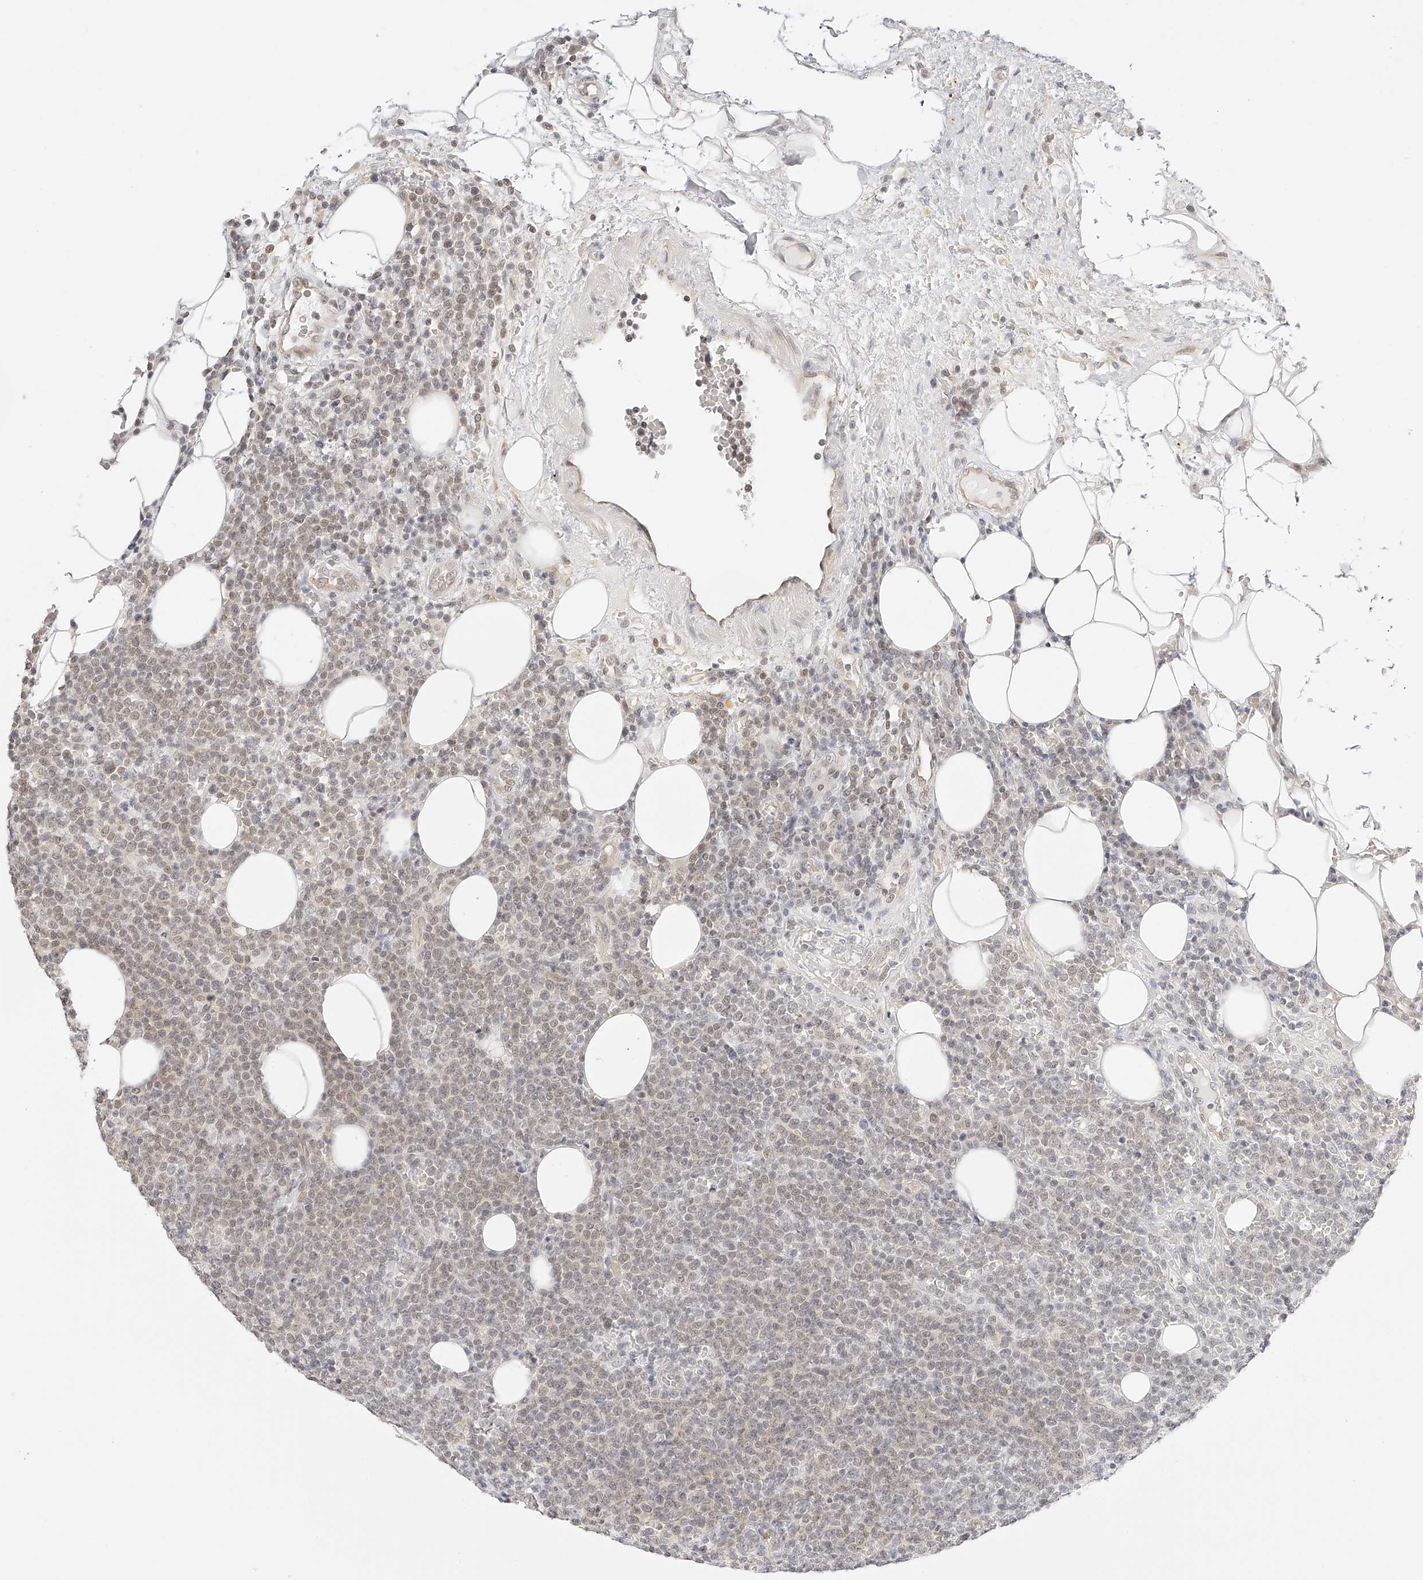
{"staining": {"intensity": "negative", "quantity": "none", "location": "none"}, "tissue": "lymphoma", "cell_type": "Tumor cells", "image_type": "cancer", "snomed": [{"axis": "morphology", "description": "Malignant lymphoma, non-Hodgkin's type, High grade"}, {"axis": "topography", "description": "Lymph node"}], "caption": "Immunohistochemical staining of malignant lymphoma, non-Hodgkin's type (high-grade) demonstrates no significant staining in tumor cells.", "gene": "ZFP69", "patient": {"sex": "male", "age": 61}}